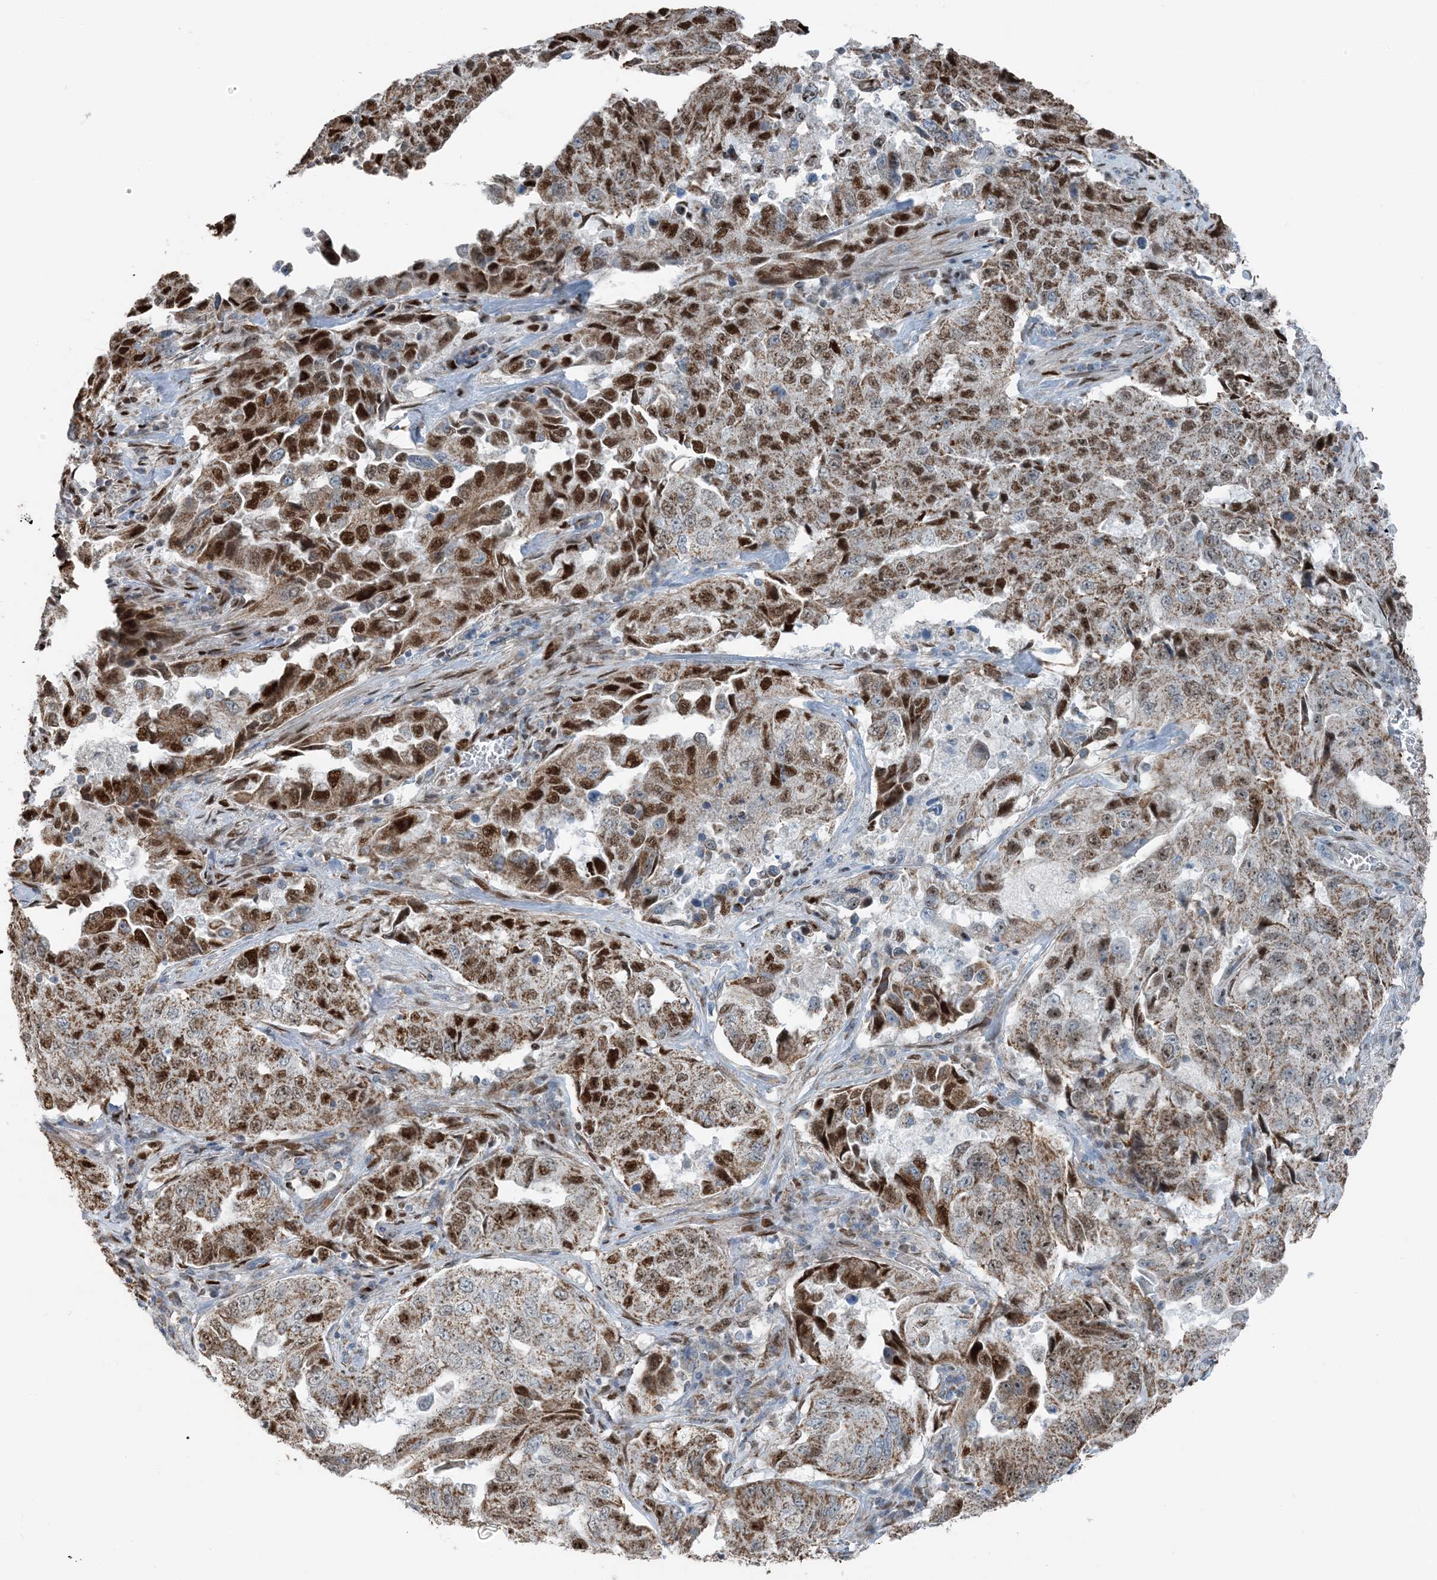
{"staining": {"intensity": "strong", "quantity": ">75%", "location": "cytoplasmic/membranous,nuclear"}, "tissue": "lung cancer", "cell_type": "Tumor cells", "image_type": "cancer", "snomed": [{"axis": "morphology", "description": "Adenocarcinoma, NOS"}, {"axis": "topography", "description": "Lung"}], "caption": "Protein staining shows strong cytoplasmic/membranous and nuclear positivity in approximately >75% of tumor cells in lung cancer (adenocarcinoma). Immunohistochemistry (ihc) stains the protein of interest in brown and the nuclei are stained blue.", "gene": "PILRB", "patient": {"sex": "female", "age": 51}}